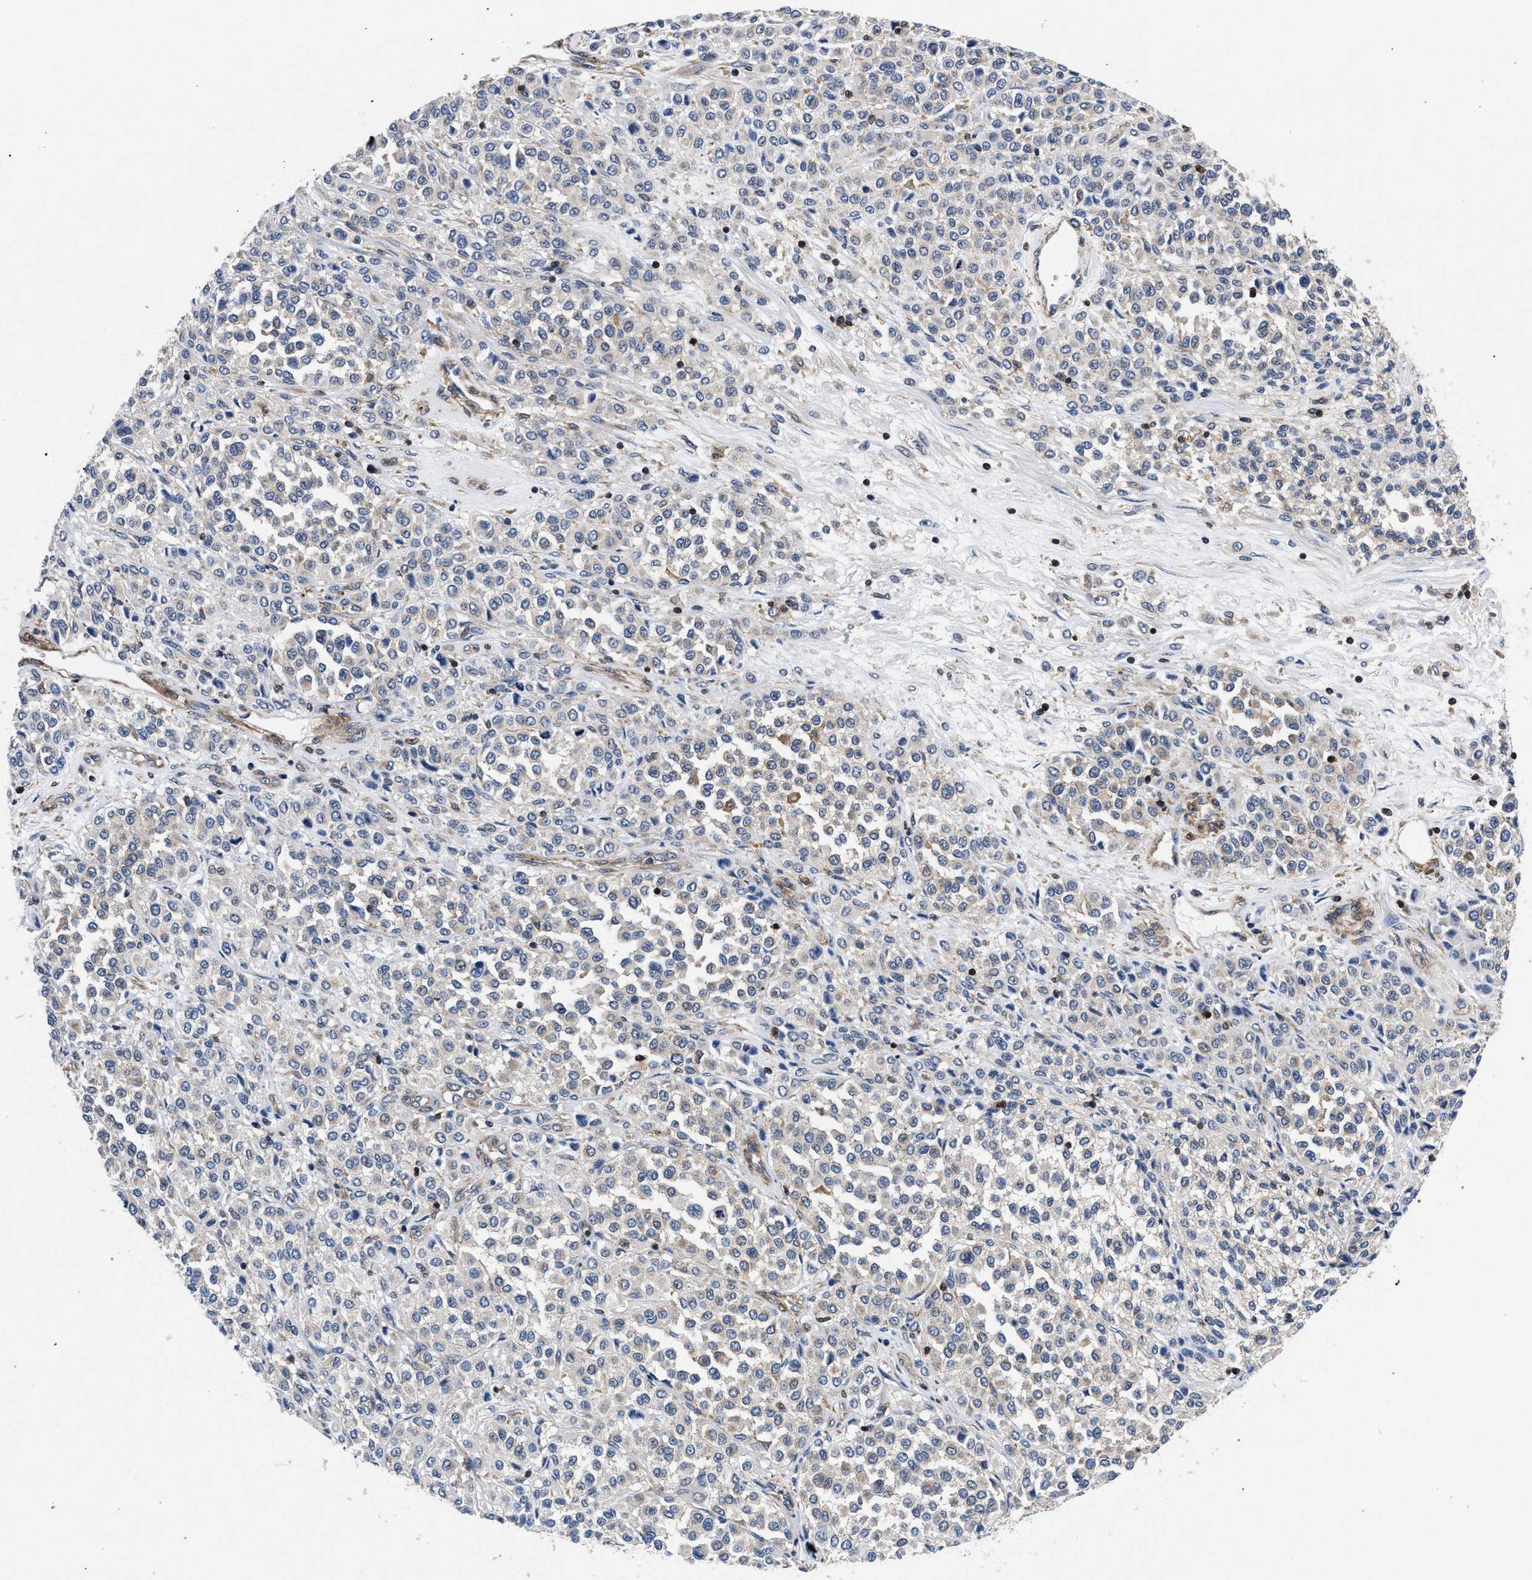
{"staining": {"intensity": "negative", "quantity": "none", "location": "none"}, "tissue": "melanoma", "cell_type": "Tumor cells", "image_type": "cancer", "snomed": [{"axis": "morphology", "description": "Malignant melanoma, Metastatic site"}, {"axis": "topography", "description": "Pancreas"}], "caption": "This photomicrograph is of melanoma stained with IHC to label a protein in brown with the nuclei are counter-stained blue. There is no staining in tumor cells.", "gene": "LASP1", "patient": {"sex": "female", "age": 30}}